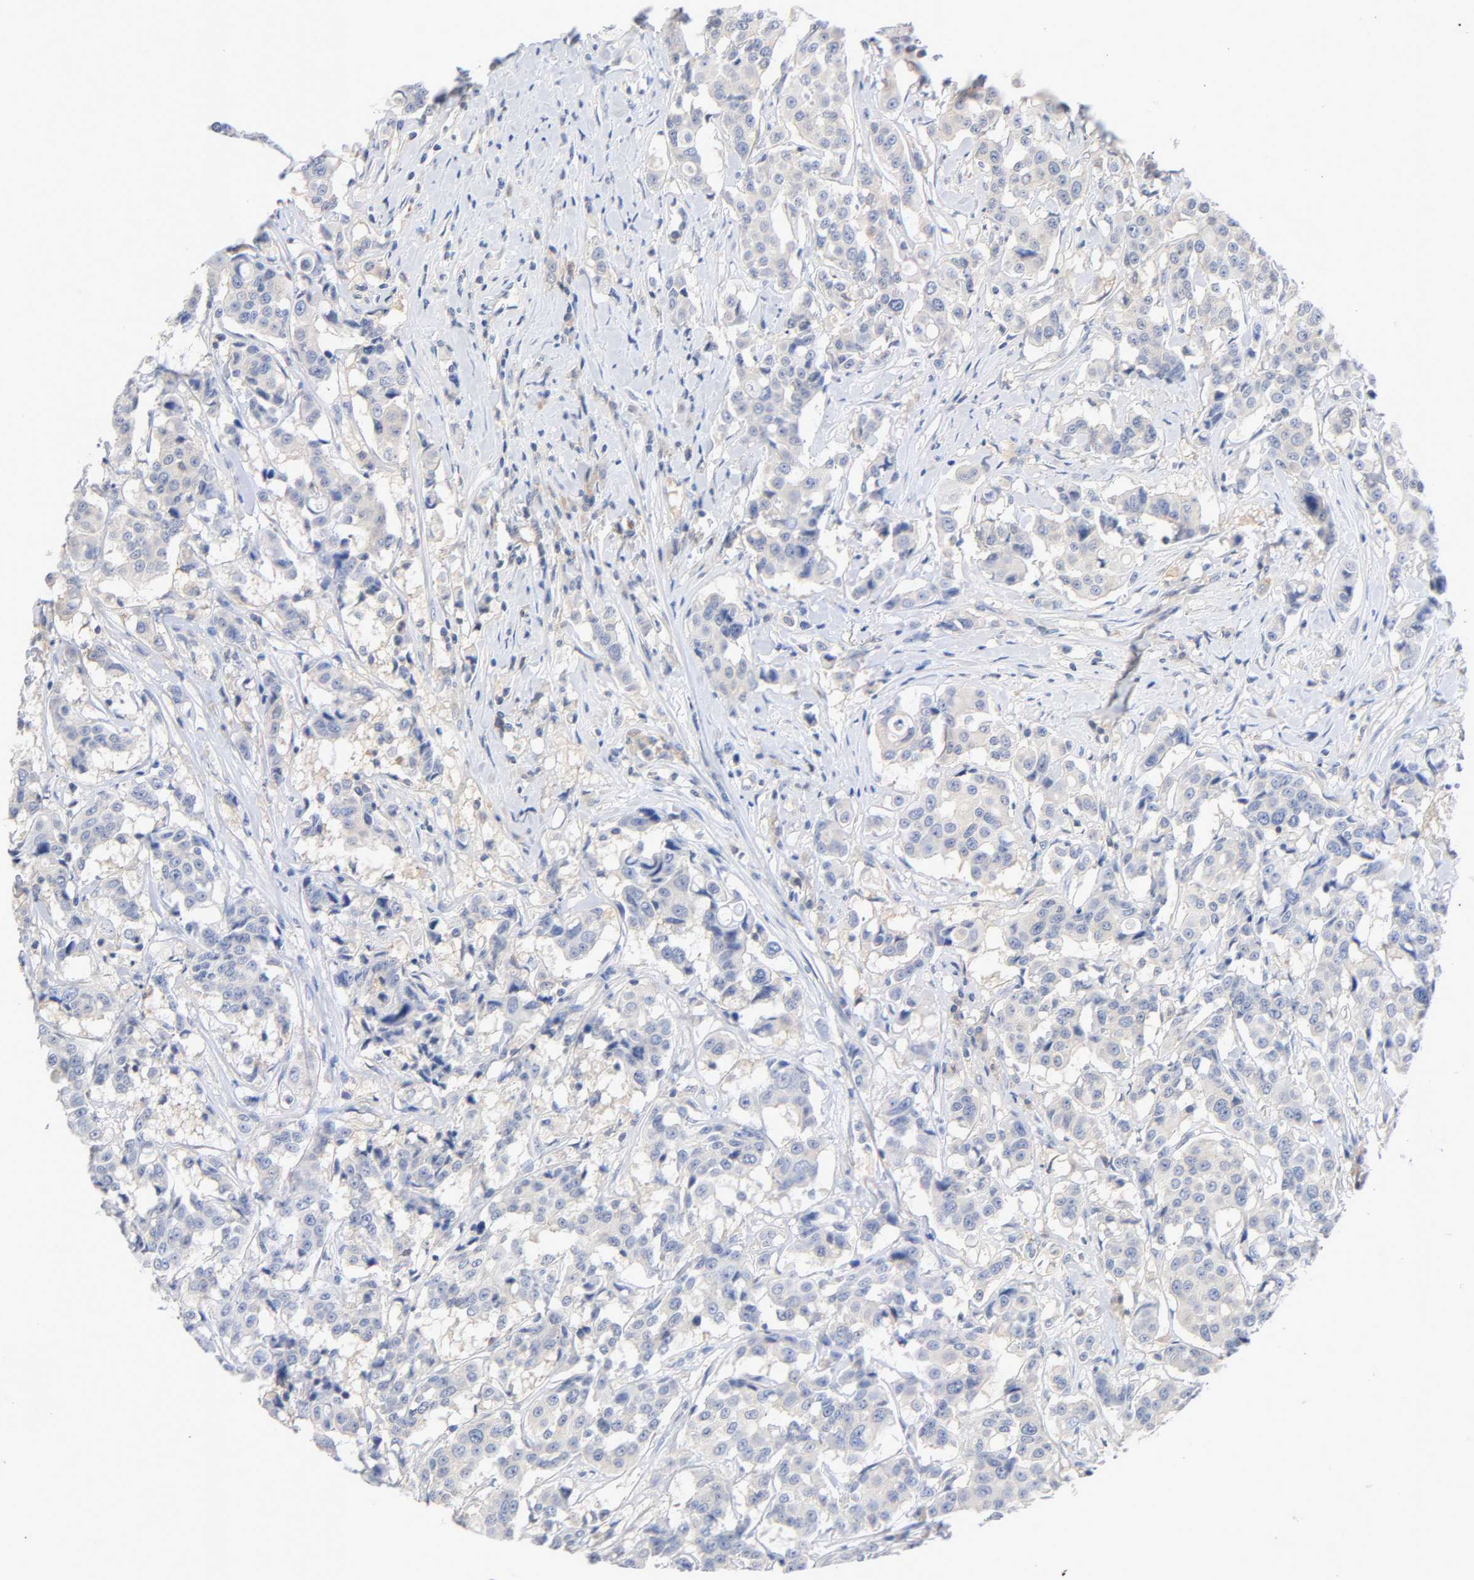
{"staining": {"intensity": "negative", "quantity": "none", "location": "none"}, "tissue": "breast cancer", "cell_type": "Tumor cells", "image_type": "cancer", "snomed": [{"axis": "morphology", "description": "Duct carcinoma"}, {"axis": "topography", "description": "Breast"}], "caption": "Photomicrograph shows no protein positivity in tumor cells of breast cancer (invasive ductal carcinoma) tissue.", "gene": "MALT1", "patient": {"sex": "female", "age": 27}}